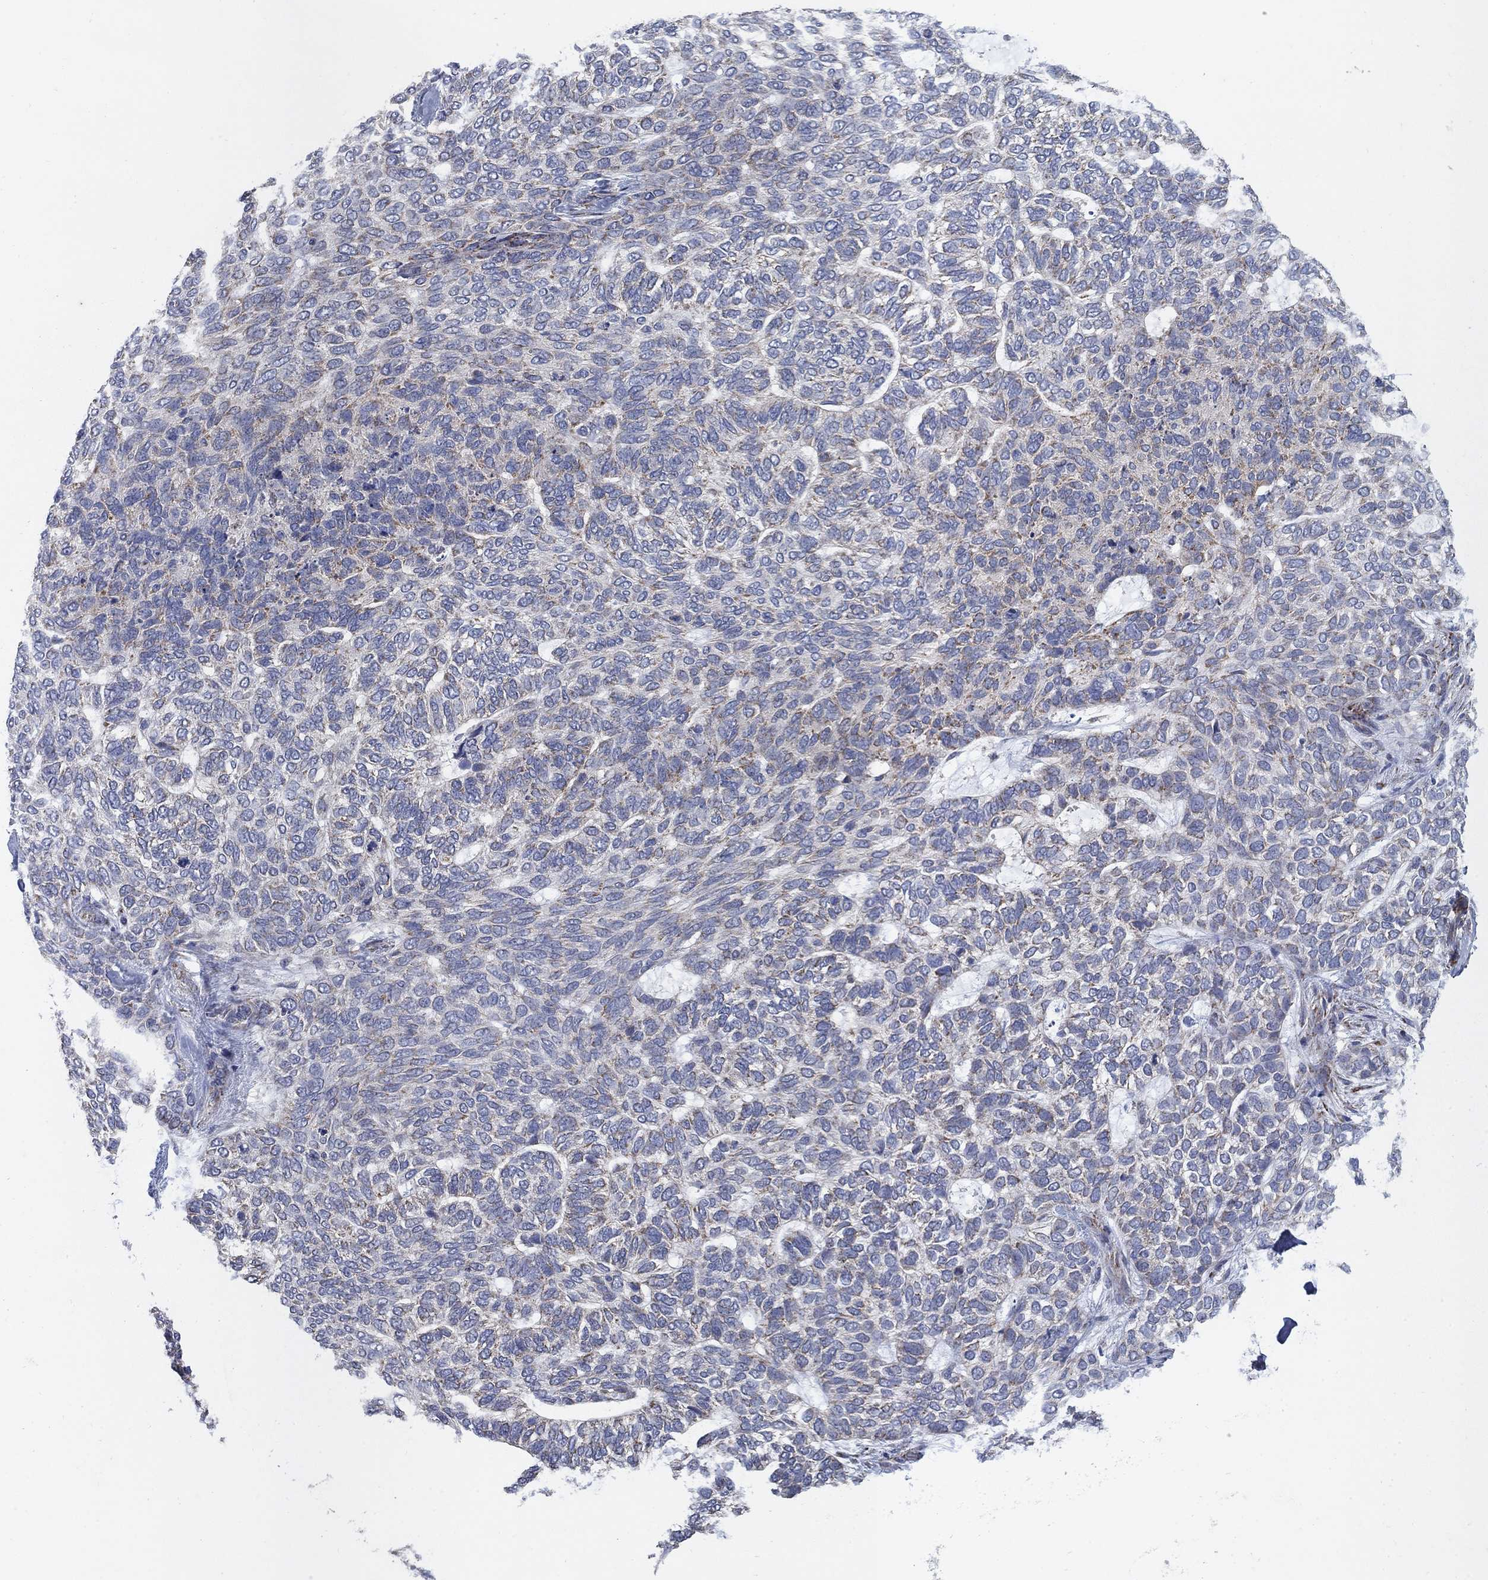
{"staining": {"intensity": "negative", "quantity": "none", "location": "none"}, "tissue": "skin cancer", "cell_type": "Tumor cells", "image_type": "cancer", "snomed": [{"axis": "morphology", "description": "Basal cell carcinoma"}, {"axis": "topography", "description": "Skin"}], "caption": "Tumor cells show no significant protein staining in skin basal cell carcinoma.", "gene": "PNPLA2", "patient": {"sex": "female", "age": 65}}